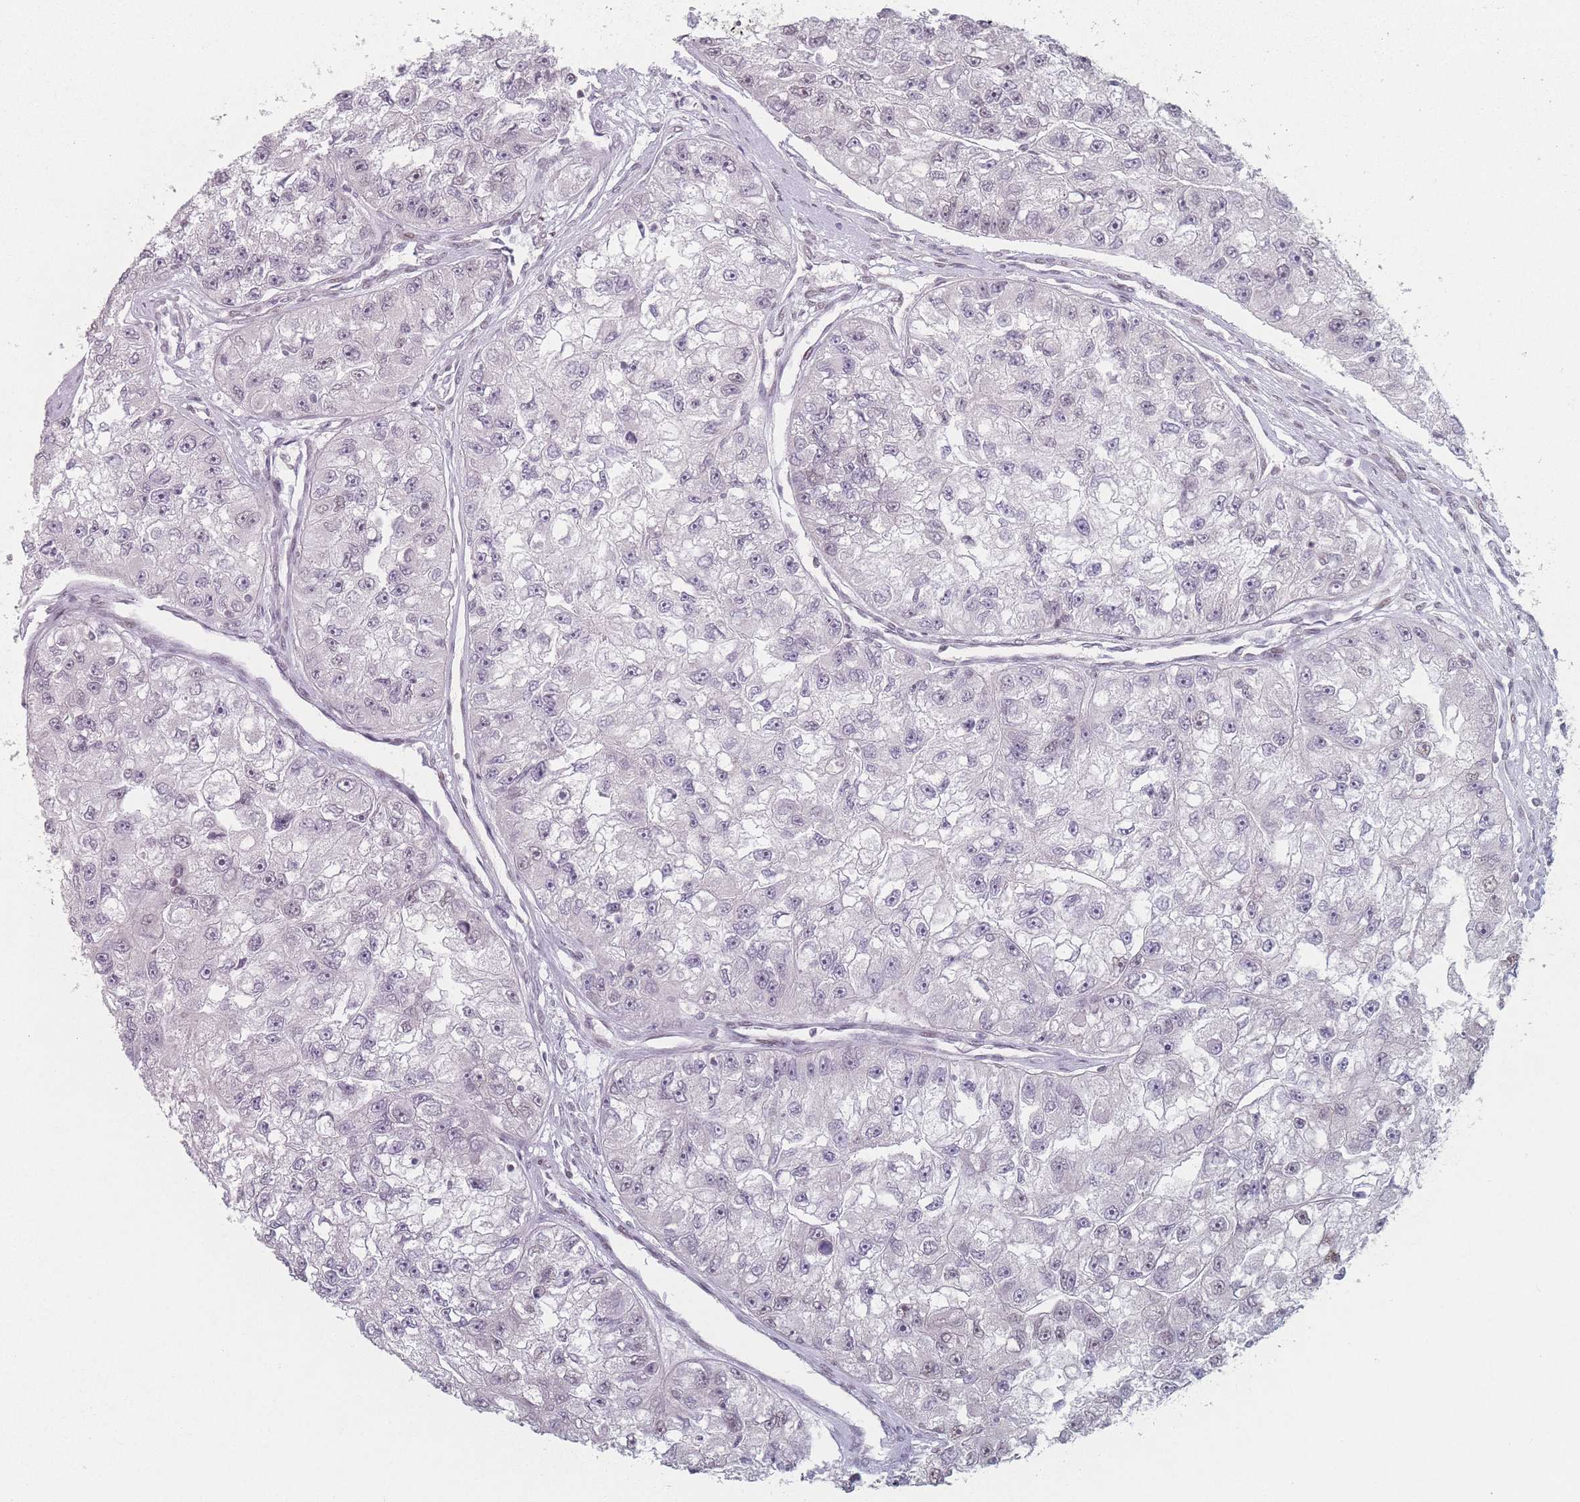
{"staining": {"intensity": "negative", "quantity": "none", "location": "none"}, "tissue": "renal cancer", "cell_type": "Tumor cells", "image_type": "cancer", "snomed": [{"axis": "morphology", "description": "Adenocarcinoma, NOS"}, {"axis": "topography", "description": "Kidney"}], "caption": "DAB immunohistochemical staining of renal cancer (adenocarcinoma) displays no significant staining in tumor cells.", "gene": "ZC3H14", "patient": {"sex": "male", "age": 63}}